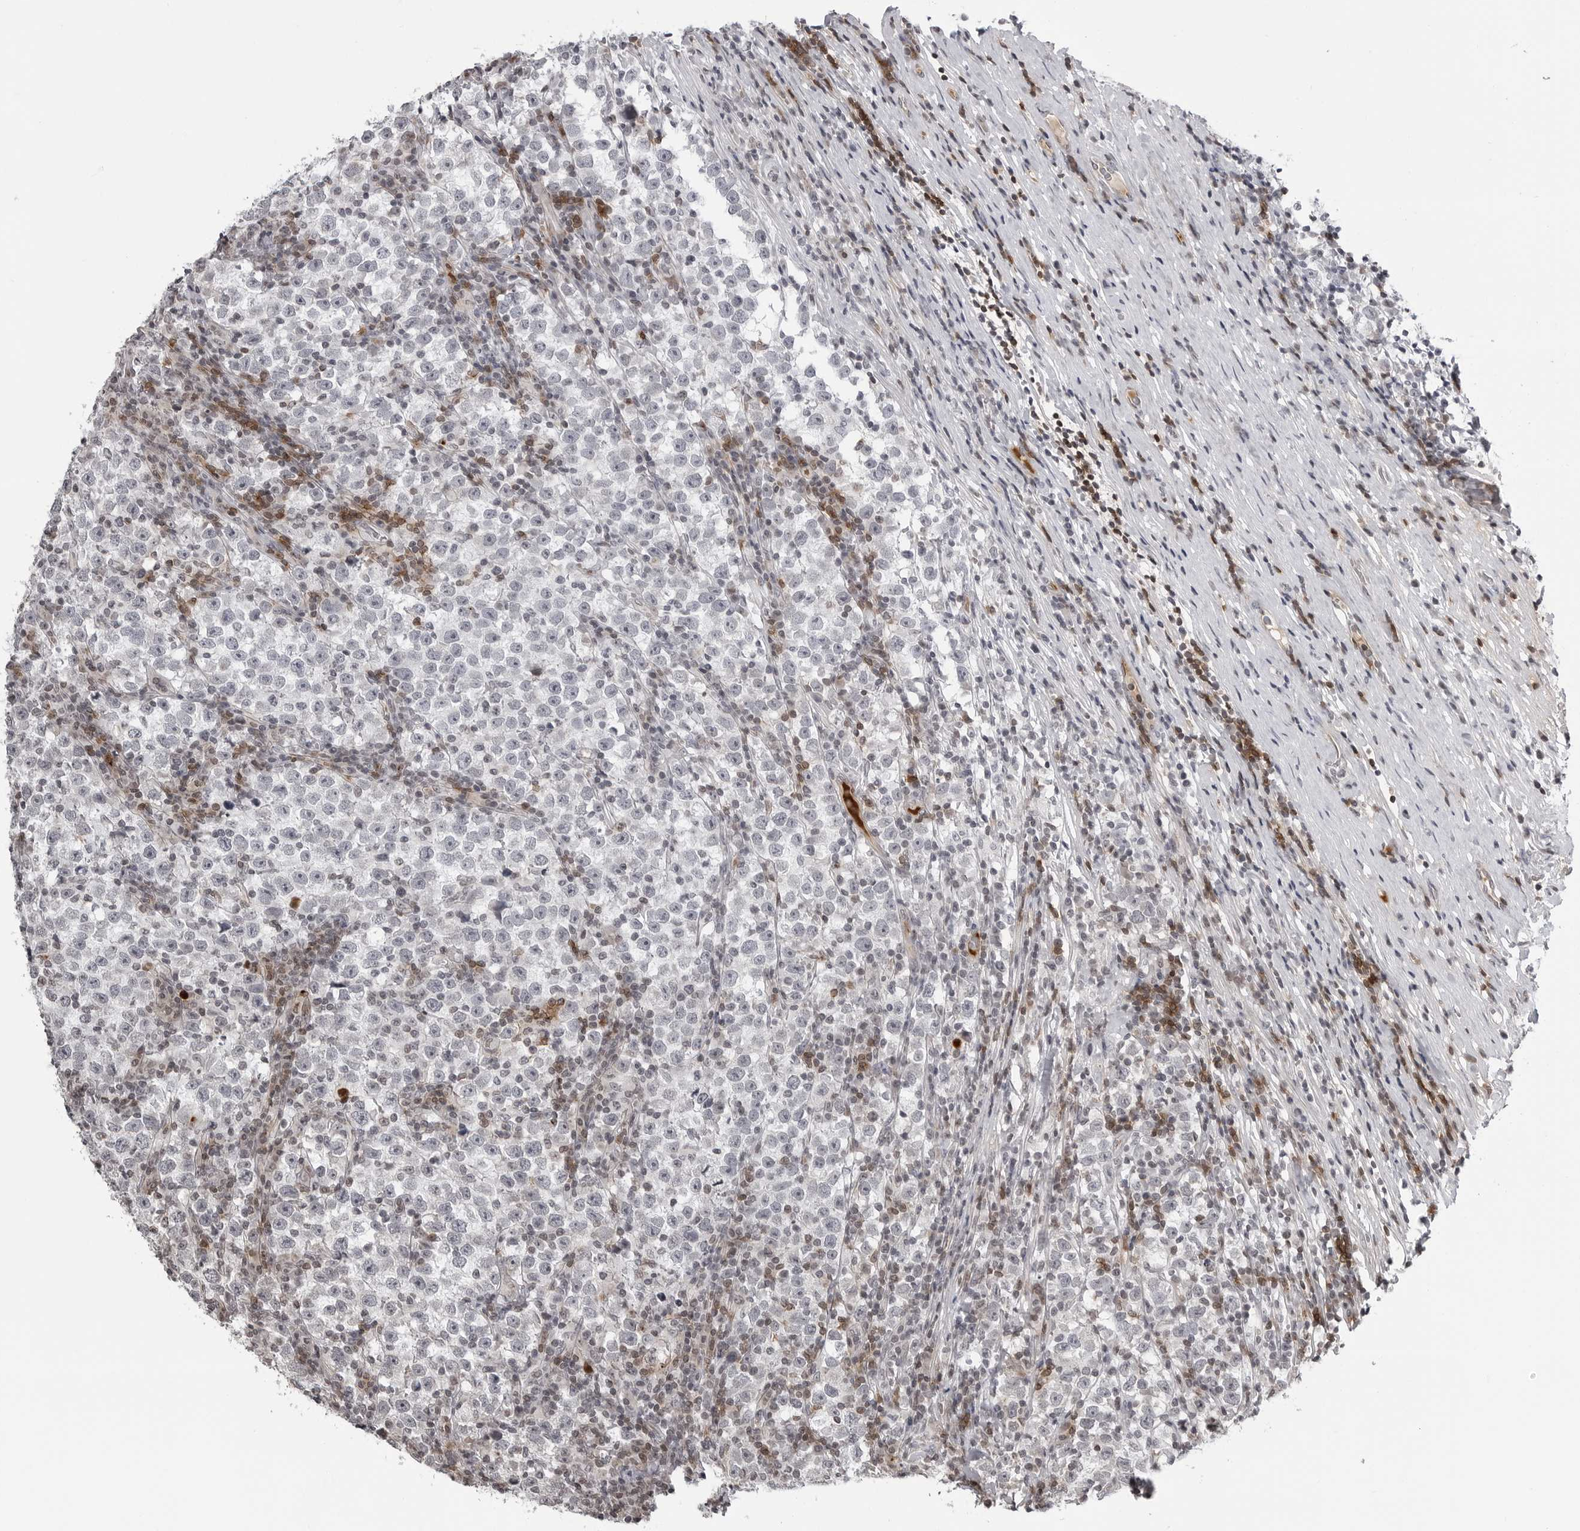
{"staining": {"intensity": "negative", "quantity": "none", "location": "none"}, "tissue": "testis cancer", "cell_type": "Tumor cells", "image_type": "cancer", "snomed": [{"axis": "morphology", "description": "Normal tissue, NOS"}, {"axis": "morphology", "description": "Seminoma, NOS"}, {"axis": "topography", "description": "Testis"}], "caption": "Histopathology image shows no protein positivity in tumor cells of testis cancer tissue.", "gene": "CXCR5", "patient": {"sex": "male", "age": 43}}